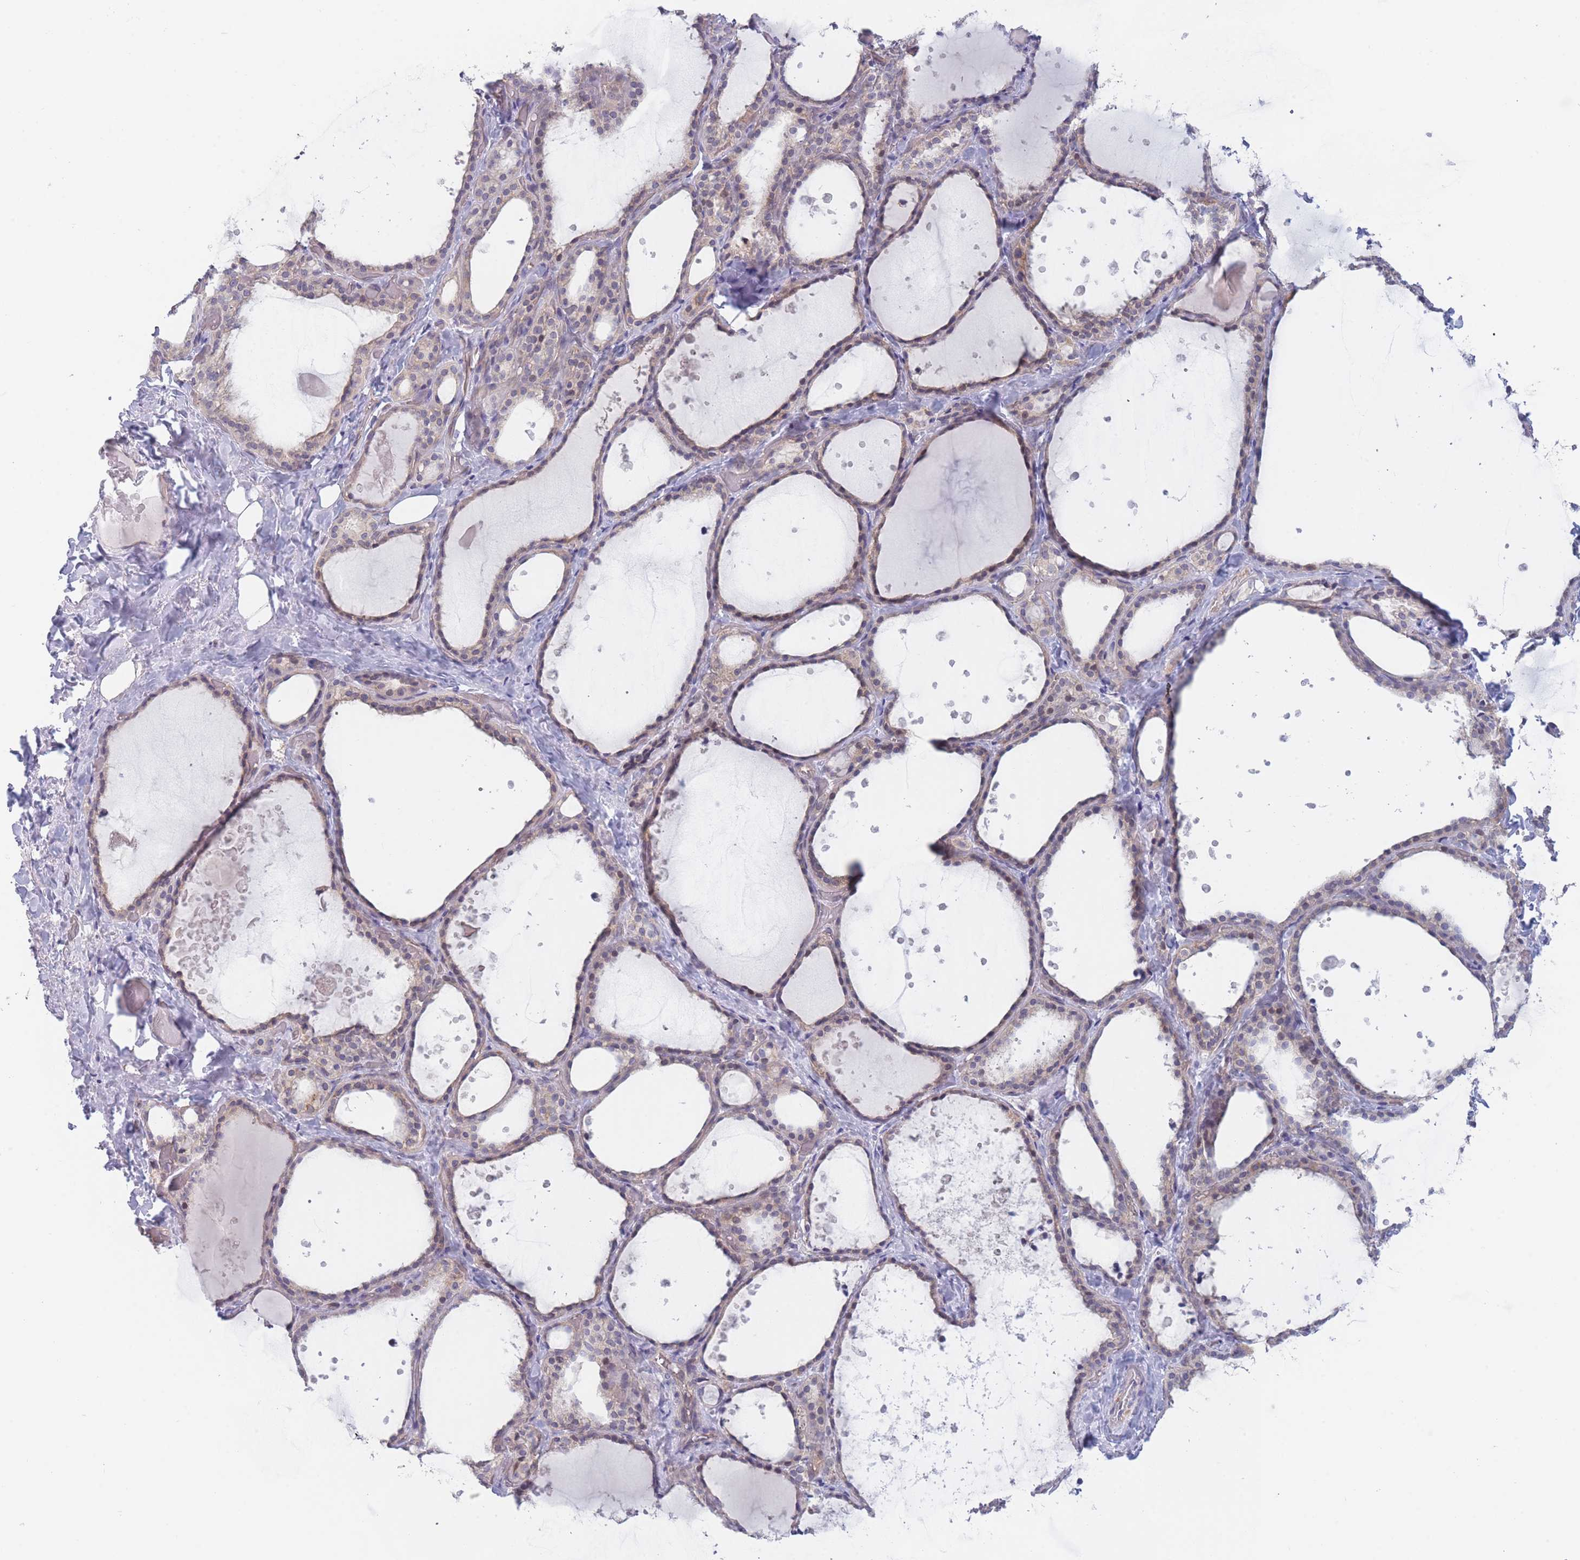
{"staining": {"intensity": "weak", "quantity": "25%-75%", "location": "cytoplasmic/membranous"}, "tissue": "thyroid gland", "cell_type": "Glandular cells", "image_type": "normal", "snomed": [{"axis": "morphology", "description": "Normal tissue, NOS"}, {"axis": "topography", "description": "Thyroid gland"}], "caption": "Thyroid gland stained for a protein (brown) displays weak cytoplasmic/membranous positive positivity in about 25%-75% of glandular cells.", "gene": "FAM227B", "patient": {"sex": "female", "age": 44}}